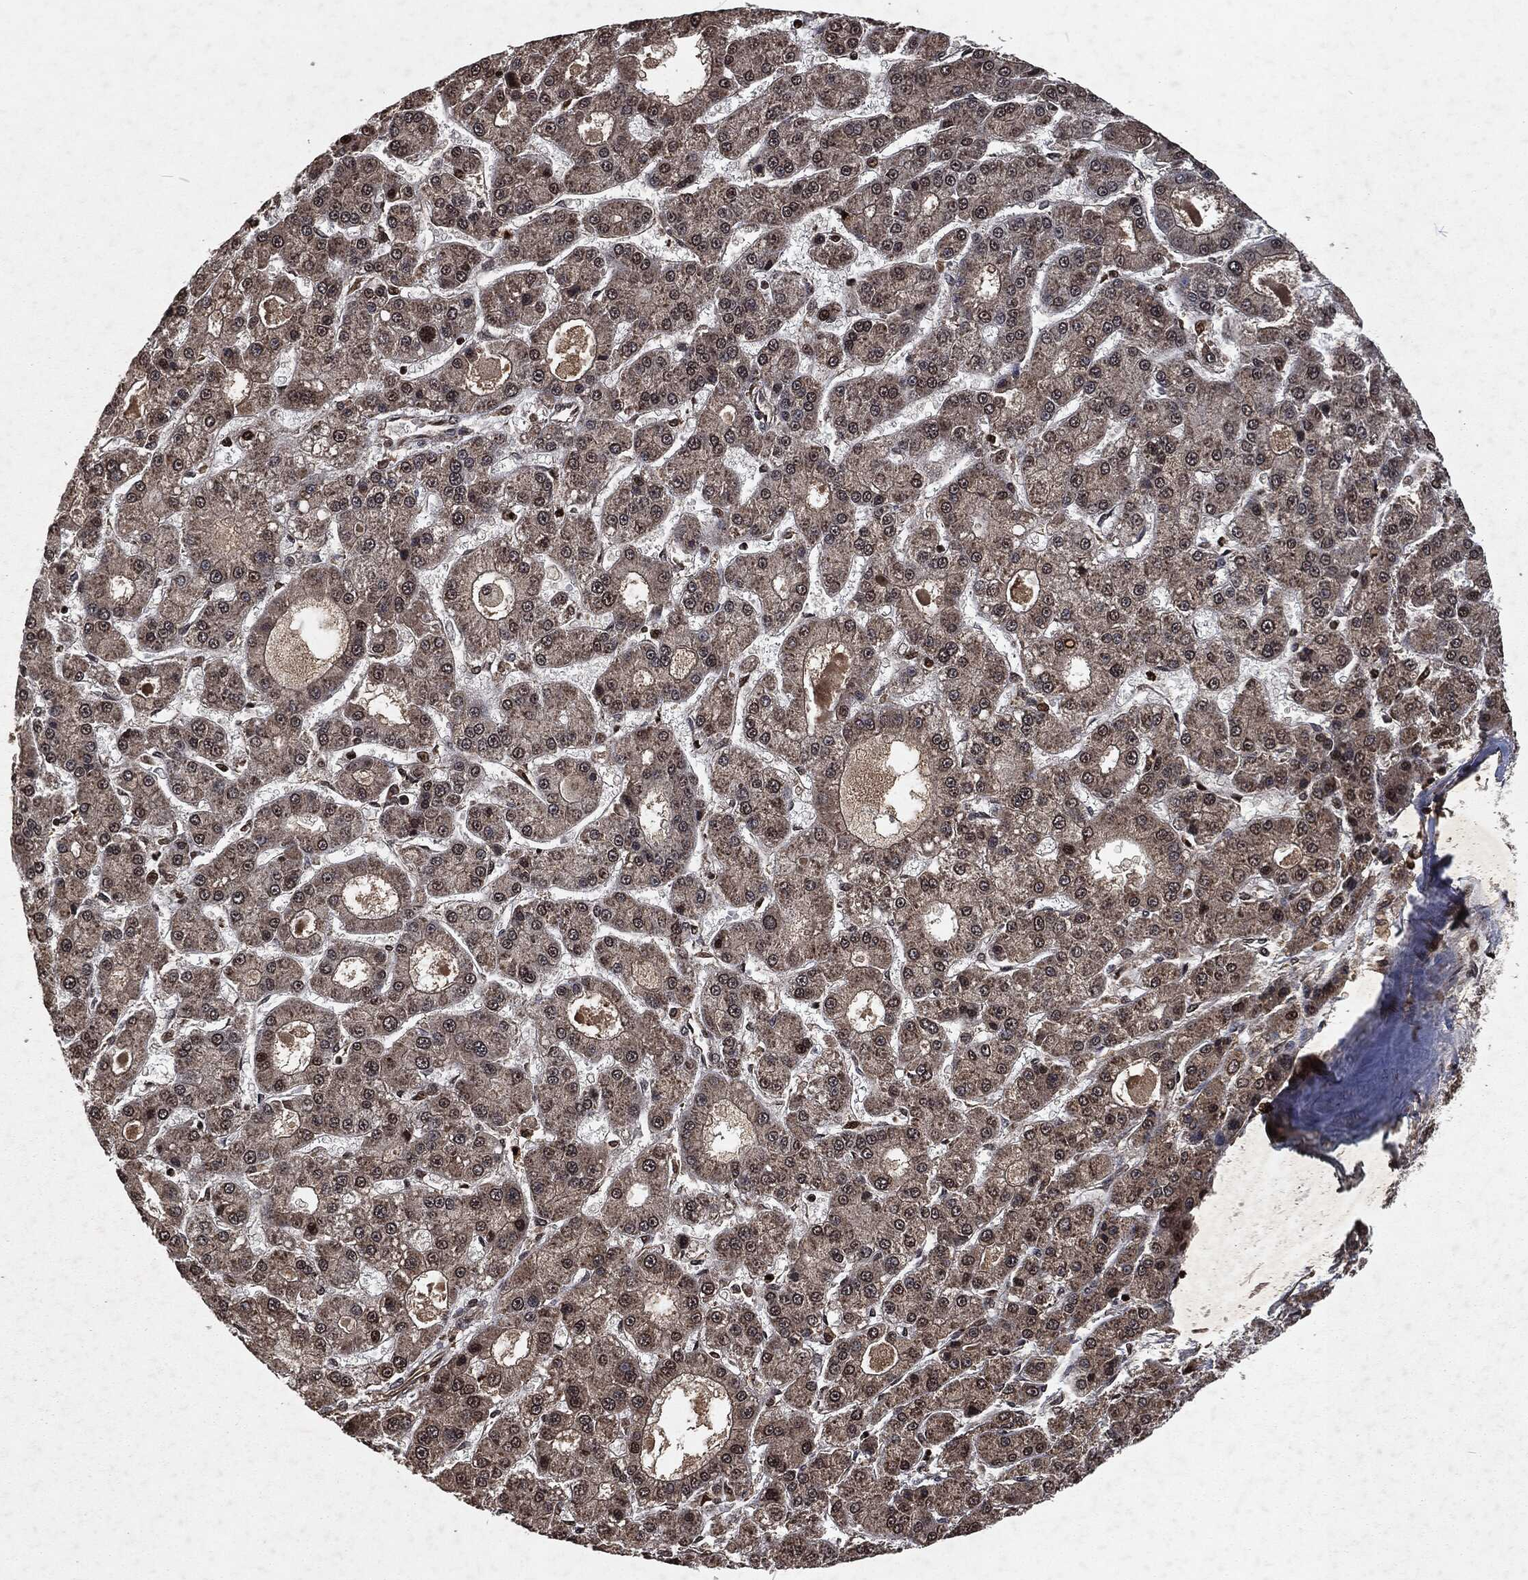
{"staining": {"intensity": "weak", "quantity": "<25%", "location": "cytoplasmic/membranous"}, "tissue": "liver cancer", "cell_type": "Tumor cells", "image_type": "cancer", "snomed": [{"axis": "morphology", "description": "Carcinoma, Hepatocellular, NOS"}, {"axis": "topography", "description": "Liver"}], "caption": "Immunohistochemistry of human liver hepatocellular carcinoma exhibits no positivity in tumor cells.", "gene": "SNAI1", "patient": {"sex": "male", "age": 70}}